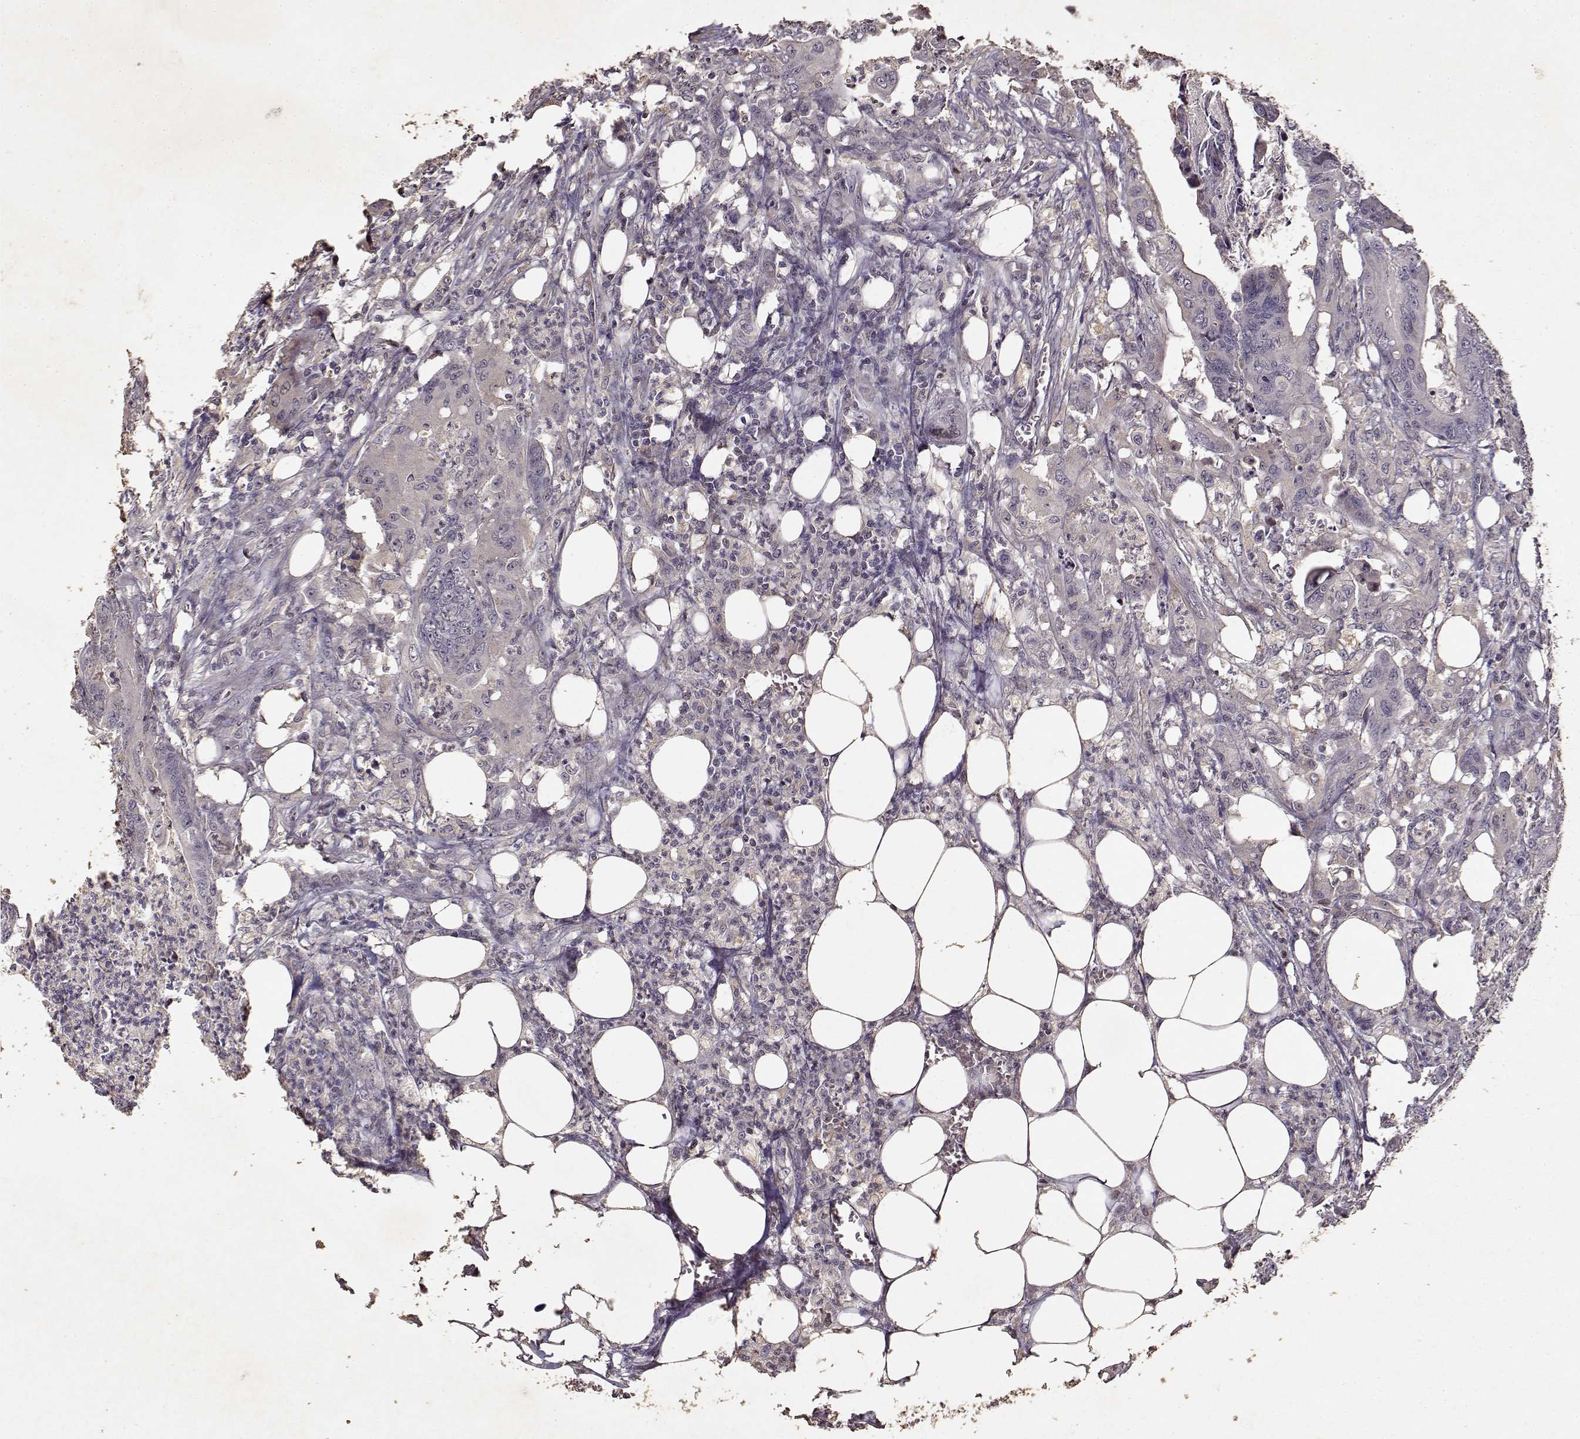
{"staining": {"intensity": "negative", "quantity": "none", "location": "none"}, "tissue": "colorectal cancer", "cell_type": "Tumor cells", "image_type": "cancer", "snomed": [{"axis": "morphology", "description": "Adenocarcinoma, NOS"}, {"axis": "topography", "description": "Colon"}], "caption": "An IHC photomicrograph of colorectal cancer (adenocarcinoma) is shown. There is no staining in tumor cells of colorectal cancer (adenocarcinoma).", "gene": "UROC1", "patient": {"sex": "male", "age": 84}}